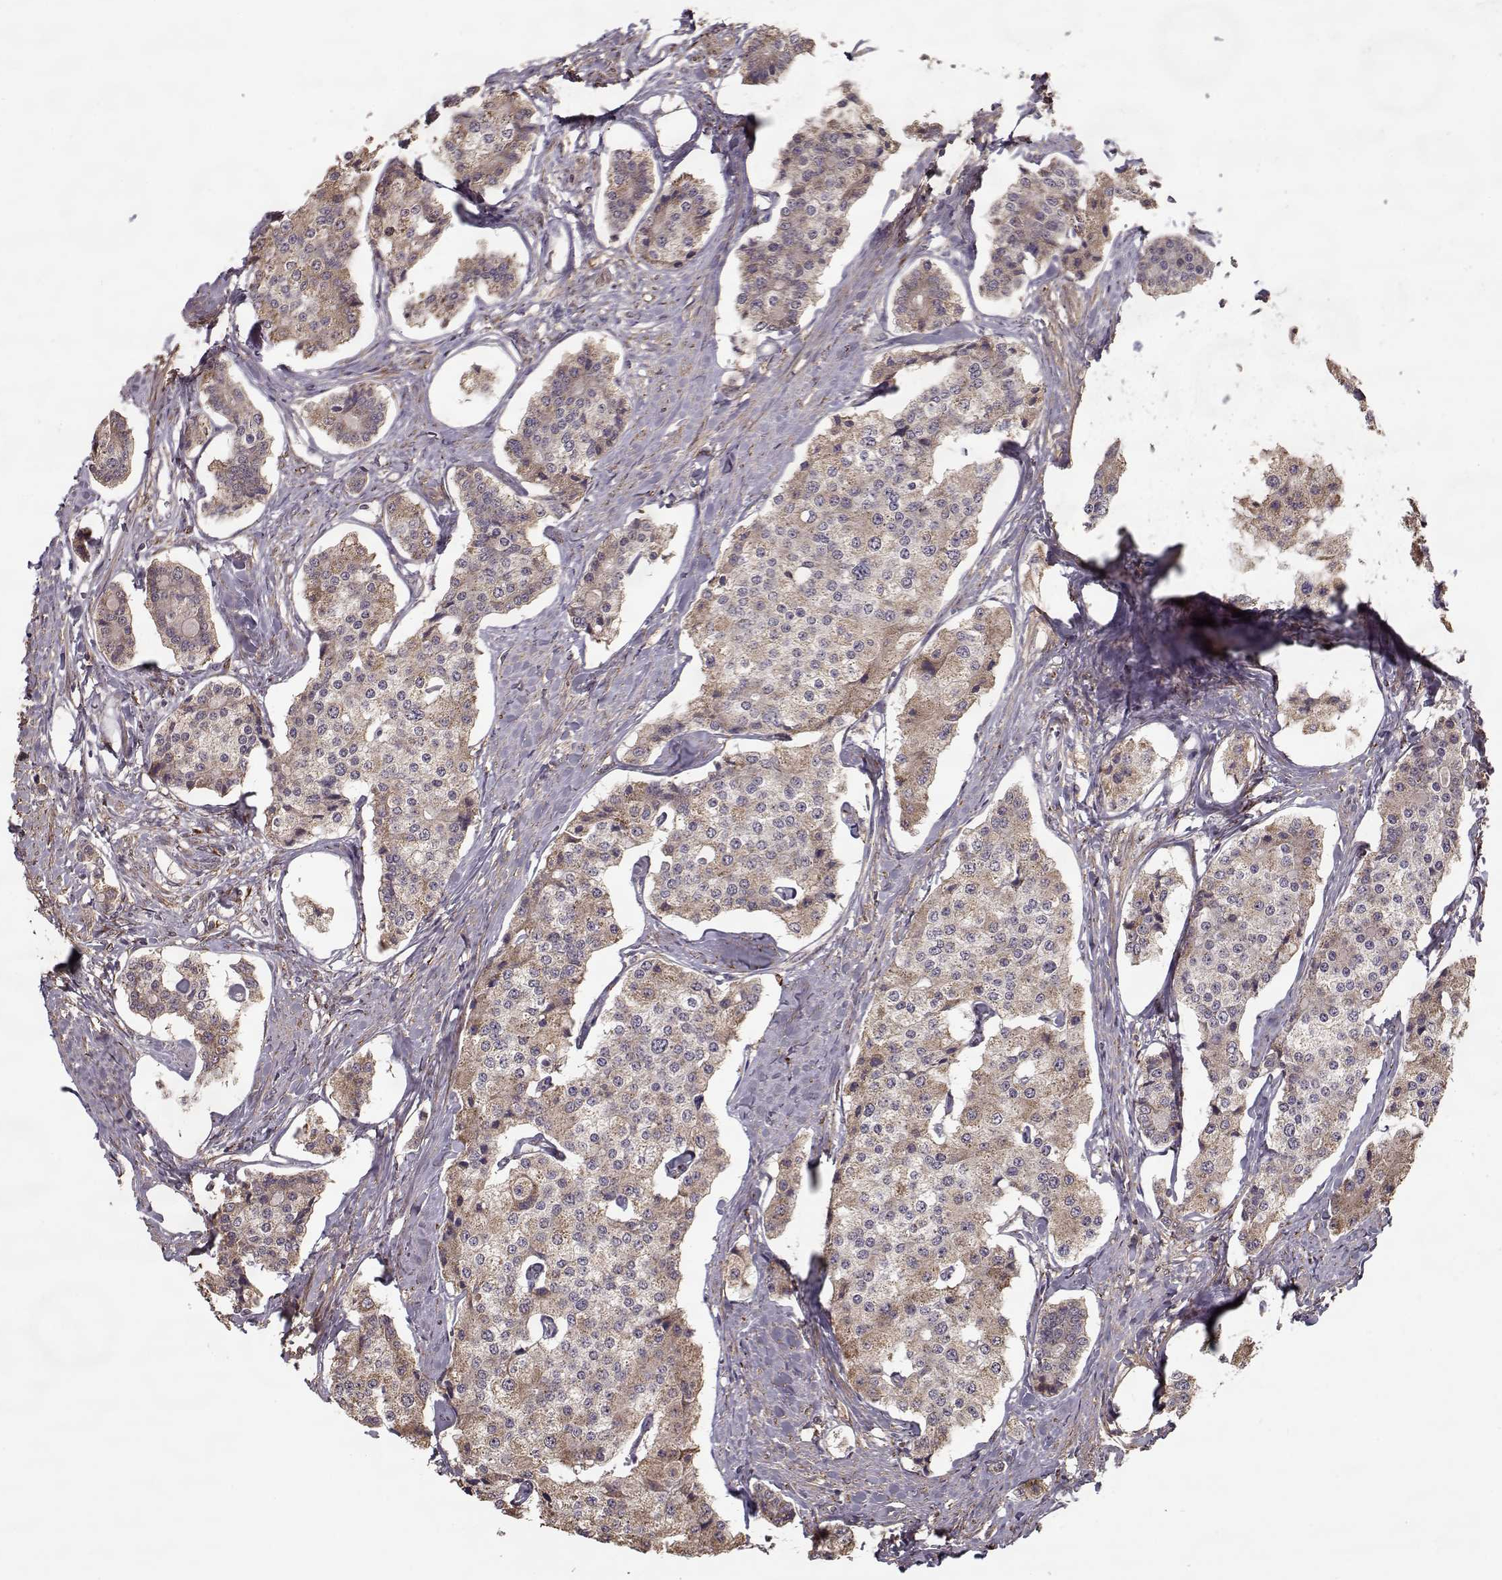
{"staining": {"intensity": "moderate", "quantity": "<25%", "location": "cytoplasmic/membranous"}, "tissue": "carcinoid", "cell_type": "Tumor cells", "image_type": "cancer", "snomed": [{"axis": "morphology", "description": "Carcinoid, malignant, NOS"}, {"axis": "topography", "description": "Small intestine"}], "caption": "Carcinoid stained with IHC displays moderate cytoplasmic/membranous positivity in approximately <25% of tumor cells.", "gene": "IMMP1L", "patient": {"sex": "female", "age": 65}}